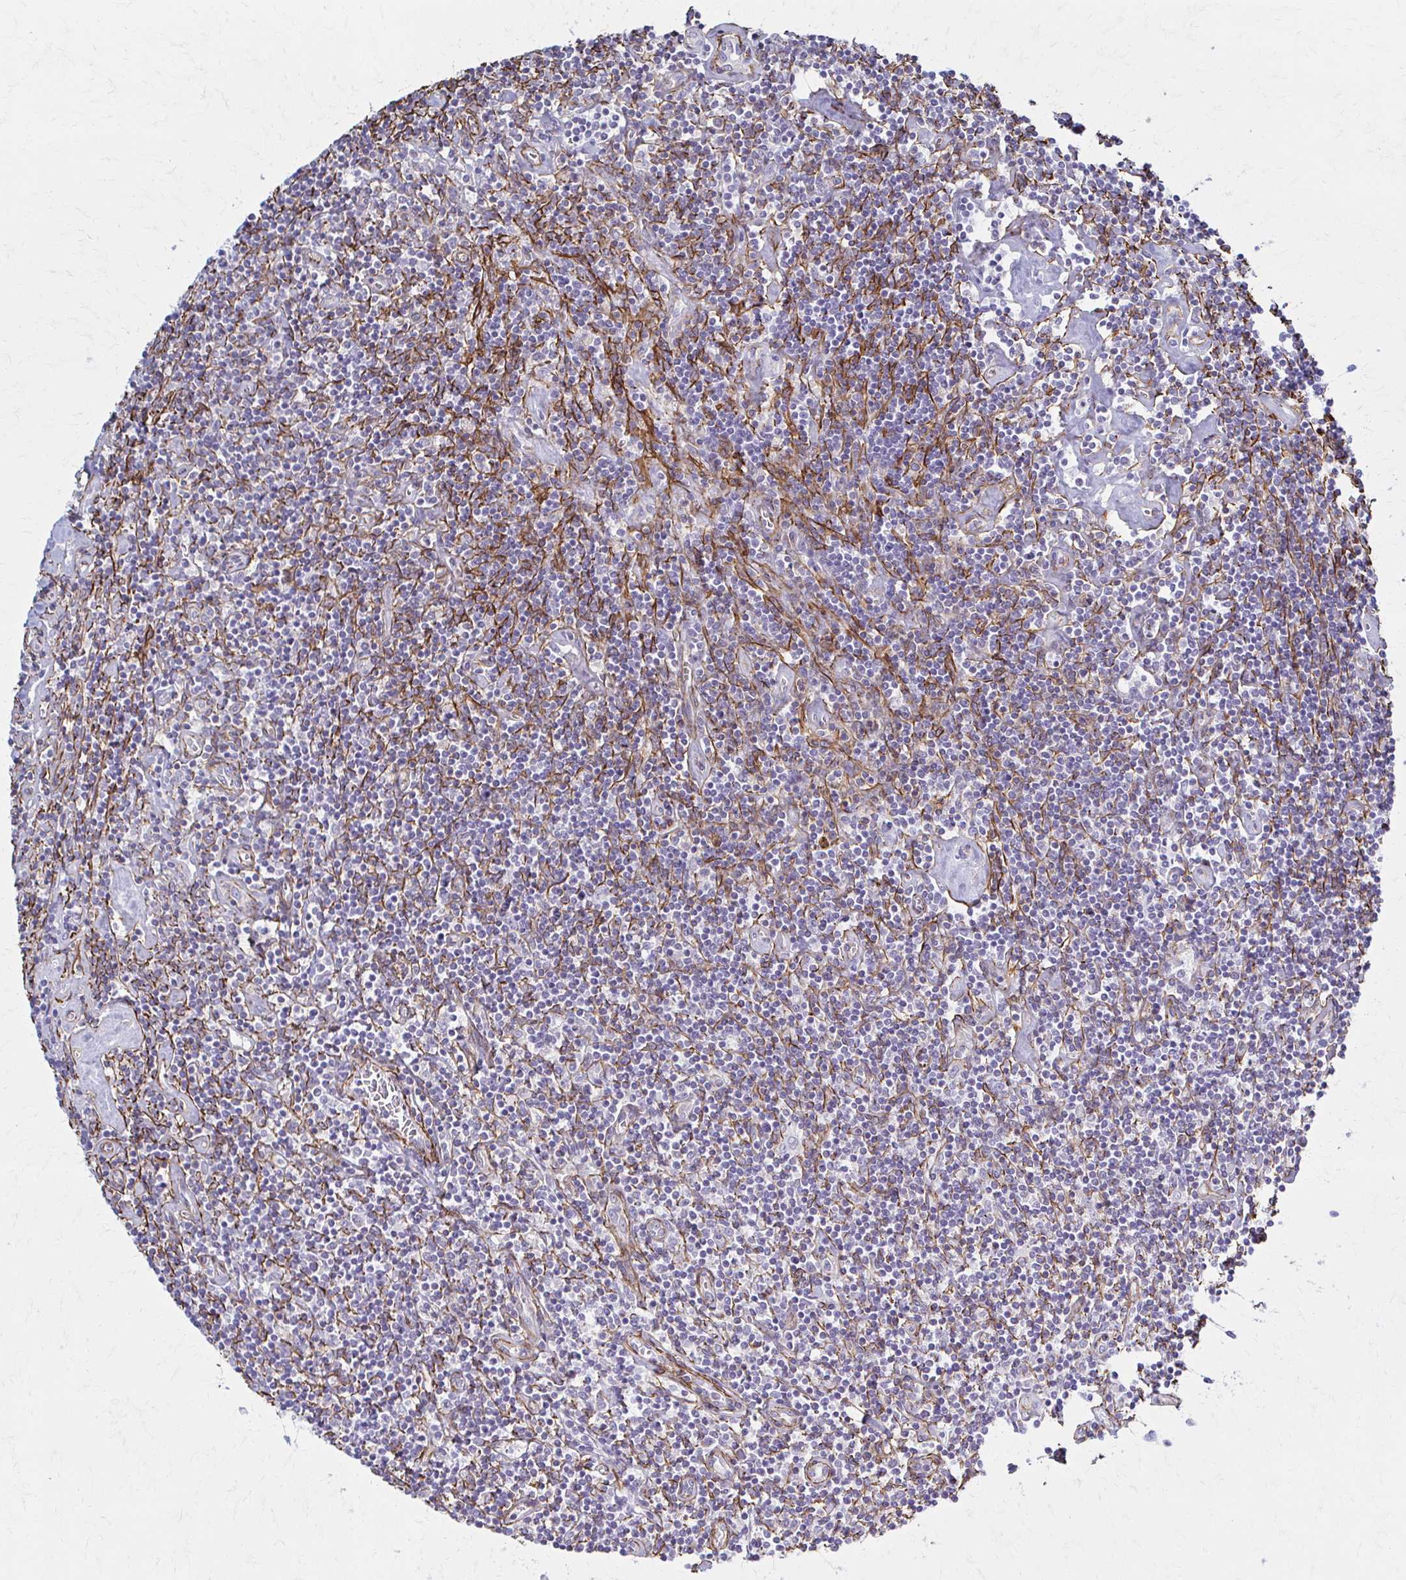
{"staining": {"intensity": "negative", "quantity": "none", "location": "none"}, "tissue": "lymphoma", "cell_type": "Tumor cells", "image_type": "cancer", "snomed": [{"axis": "morphology", "description": "Hodgkin's disease, NOS"}, {"axis": "topography", "description": "Lymph node"}], "caption": "The IHC photomicrograph has no significant expression in tumor cells of Hodgkin's disease tissue. (DAB immunohistochemistry, high magnification).", "gene": "TIMMDC1", "patient": {"sex": "male", "age": 40}}